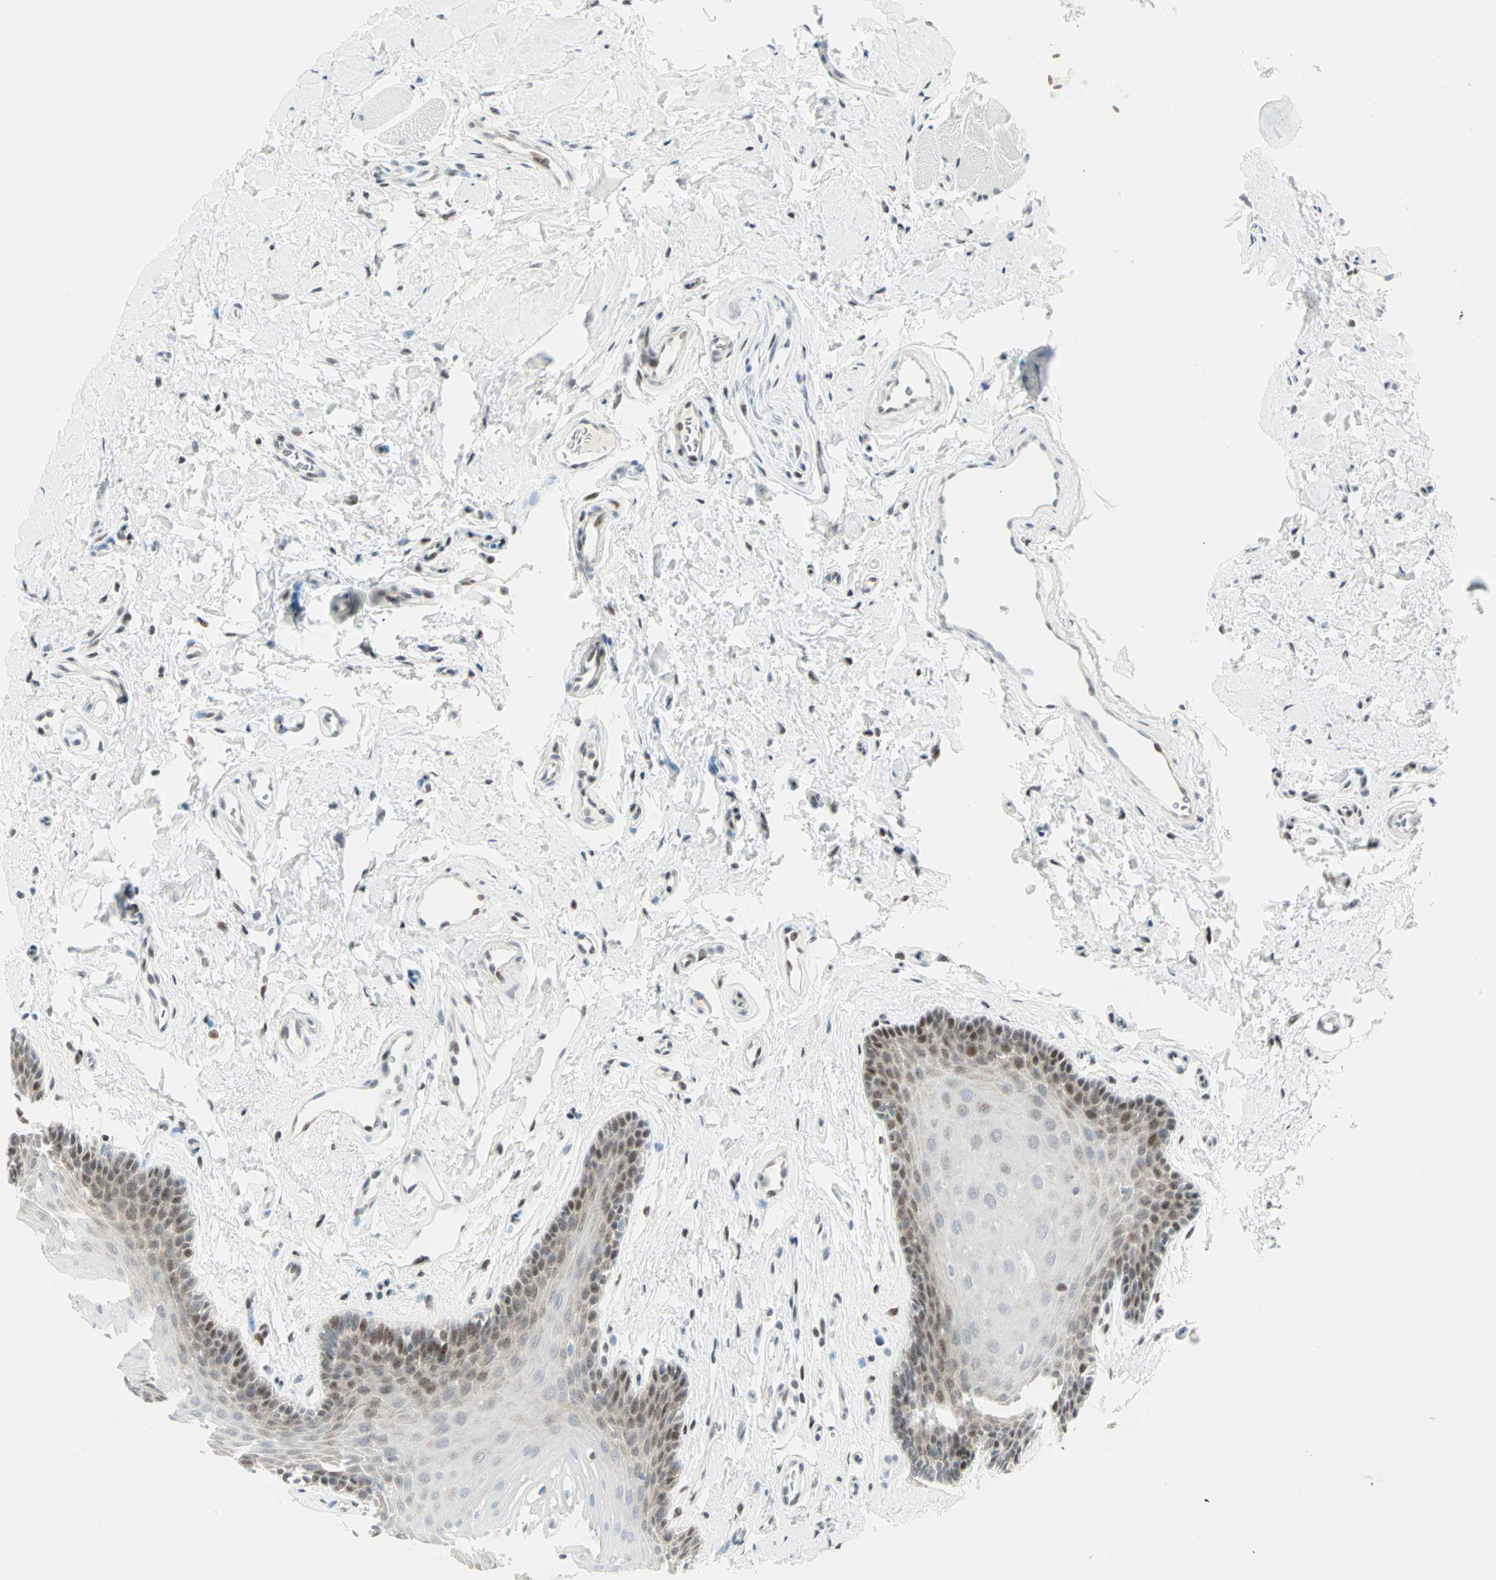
{"staining": {"intensity": "moderate", "quantity": "<25%", "location": "nuclear"}, "tissue": "oral mucosa", "cell_type": "Squamous epithelial cells", "image_type": "normal", "snomed": [{"axis": "morphology", "description": "Normal tissue, NOS"}, {"axis": "topography", "description": "Oral tissue"}], "caption": "This micrograph exhibits immunohistochemistry (IHC) staining of unremarkable oral mucosa, with low moderate nuclear expression in approximately <25% of squamous epithelial cells.", "gene": "PKNOX1", "patient": {"sex": "male", "age": 62}}